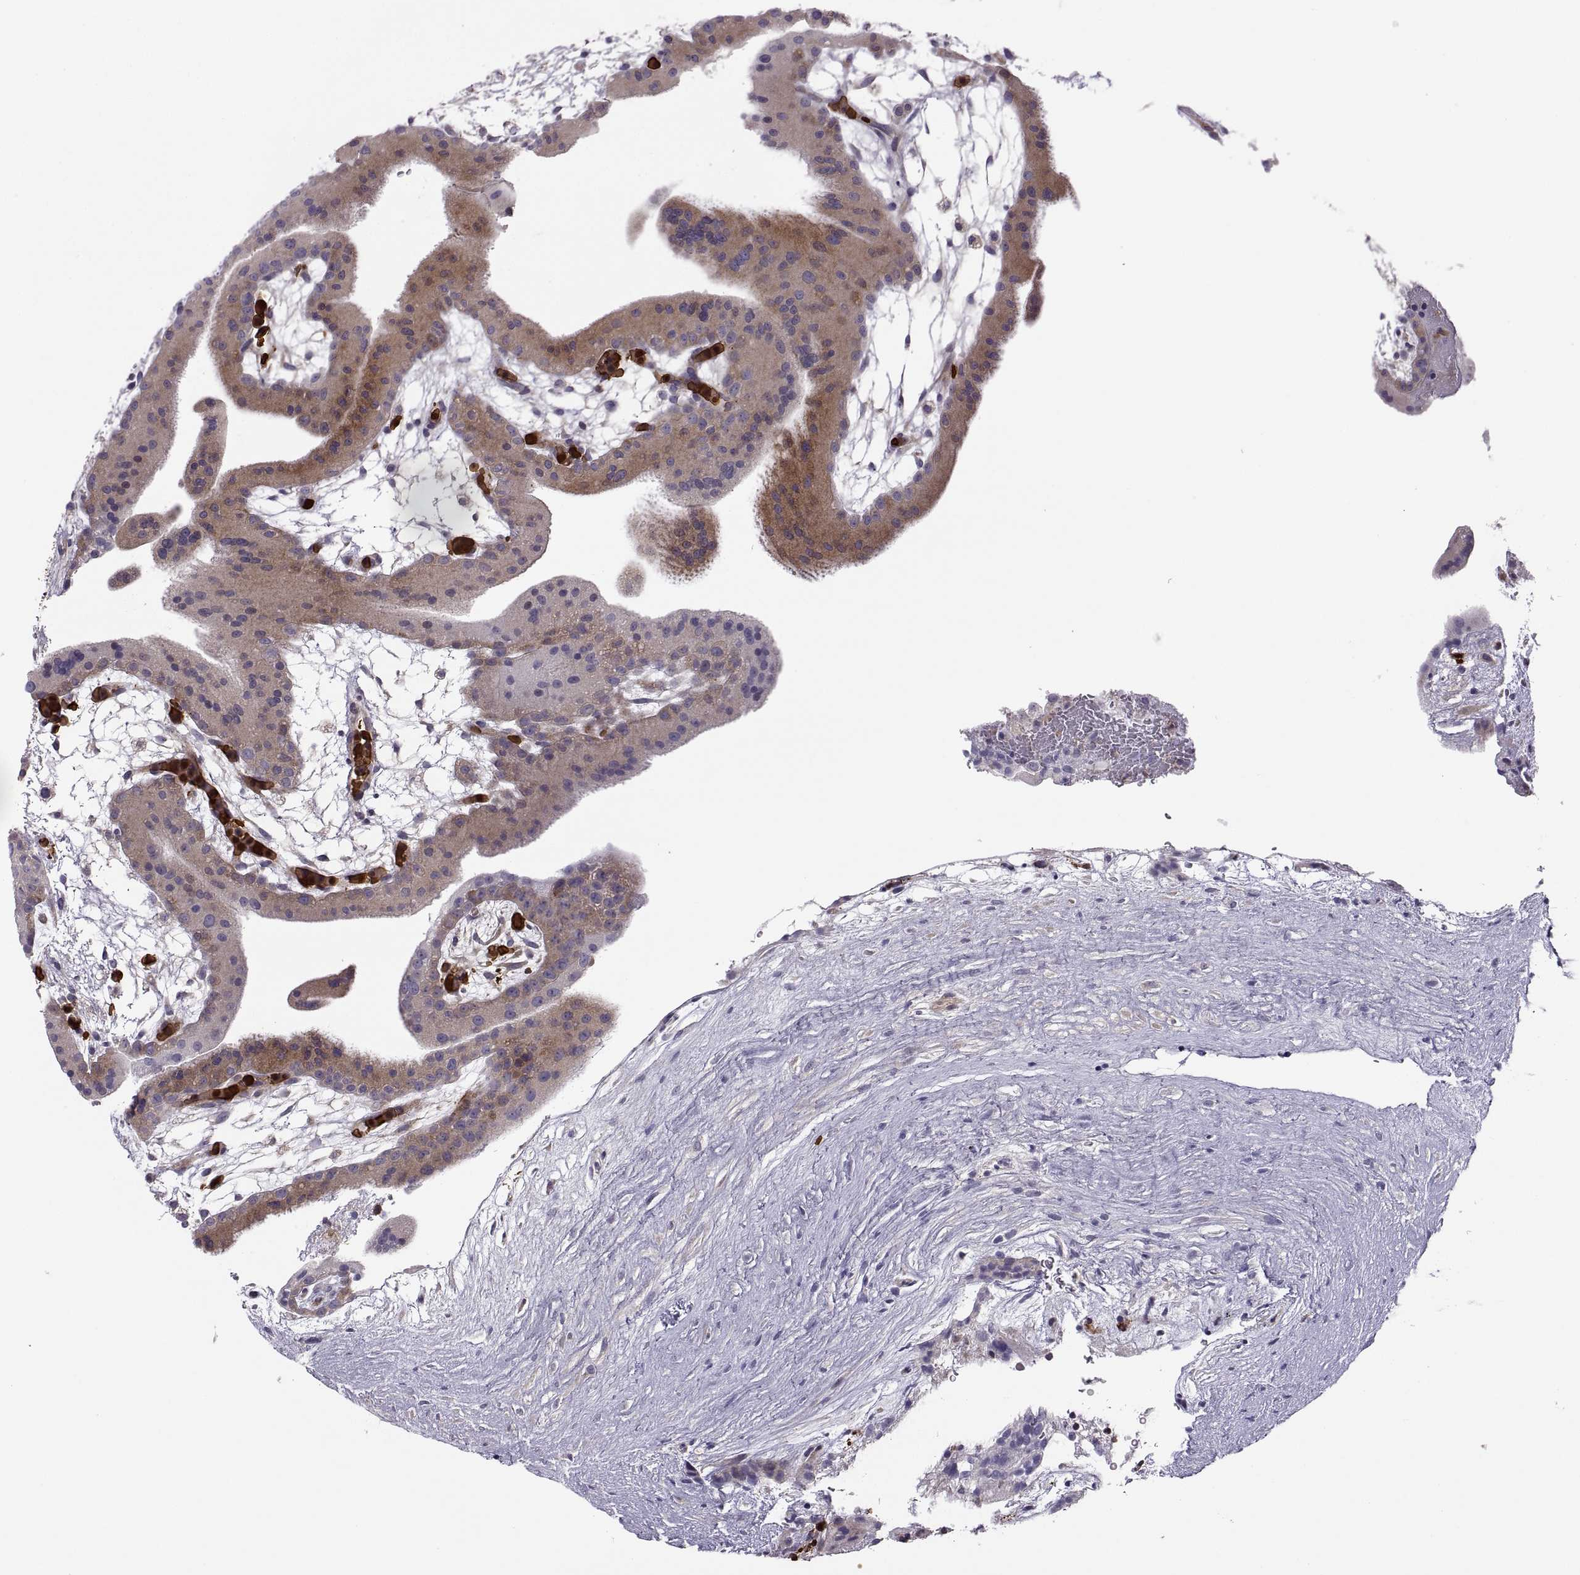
{"staining": {"intensity": "negative", "quantity": "none", "location": "none"}, "tissue": "placenta", "cell_type": "Decidual cells", "image_type": "normal", "snomed": [{"axis": "morphology", "description": "Normal tissue, NOS"}, {"axis": "topography", "description": "Placenta"}], "caption": "Human placenta stained for a protein using IHC shows no positivity in decidual cells.", "gene": "SPATA32", "patient": {"sex": "female", "age": 19}}